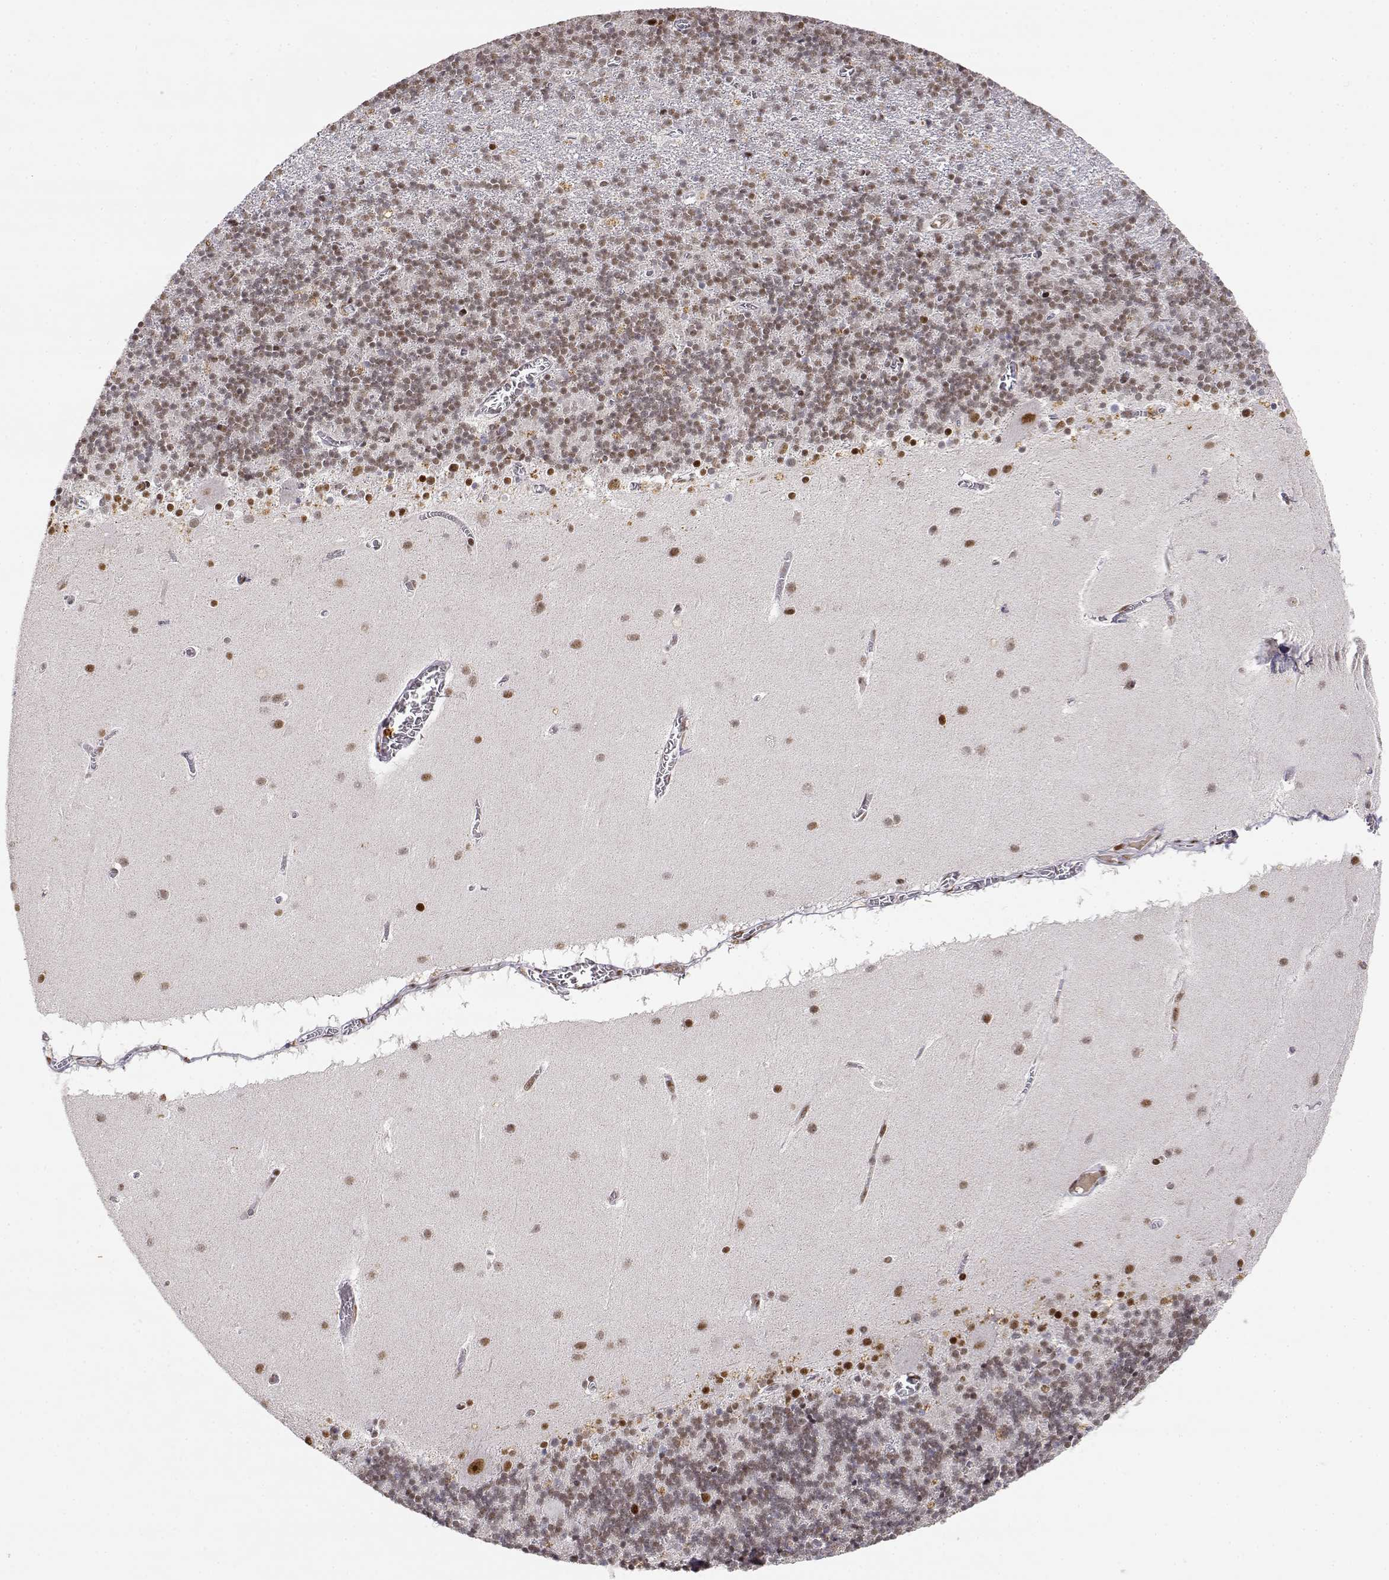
{"staining": {"intensity": "weak", "quantity": "25%-75%", "location": "nuclear"}, "tissue": "cerebellum", "cell_type": "Cells in granular layer", "image_type": "normal", "snomed": [{"axis": "morphology", "description": "Normal tissue, NOS"}, {"axis": "topography", "description": "Cerebellum"}], "caption": "Cerebellum stained with DAB (3,3'-diaminobenzidine) immunohistochemistry reveals low levels of weak nuclear expression in approximately 25%-75% of cells in granular layer.", "gene": "RSF1", "patient": {"sex": "male", "age": 70}}